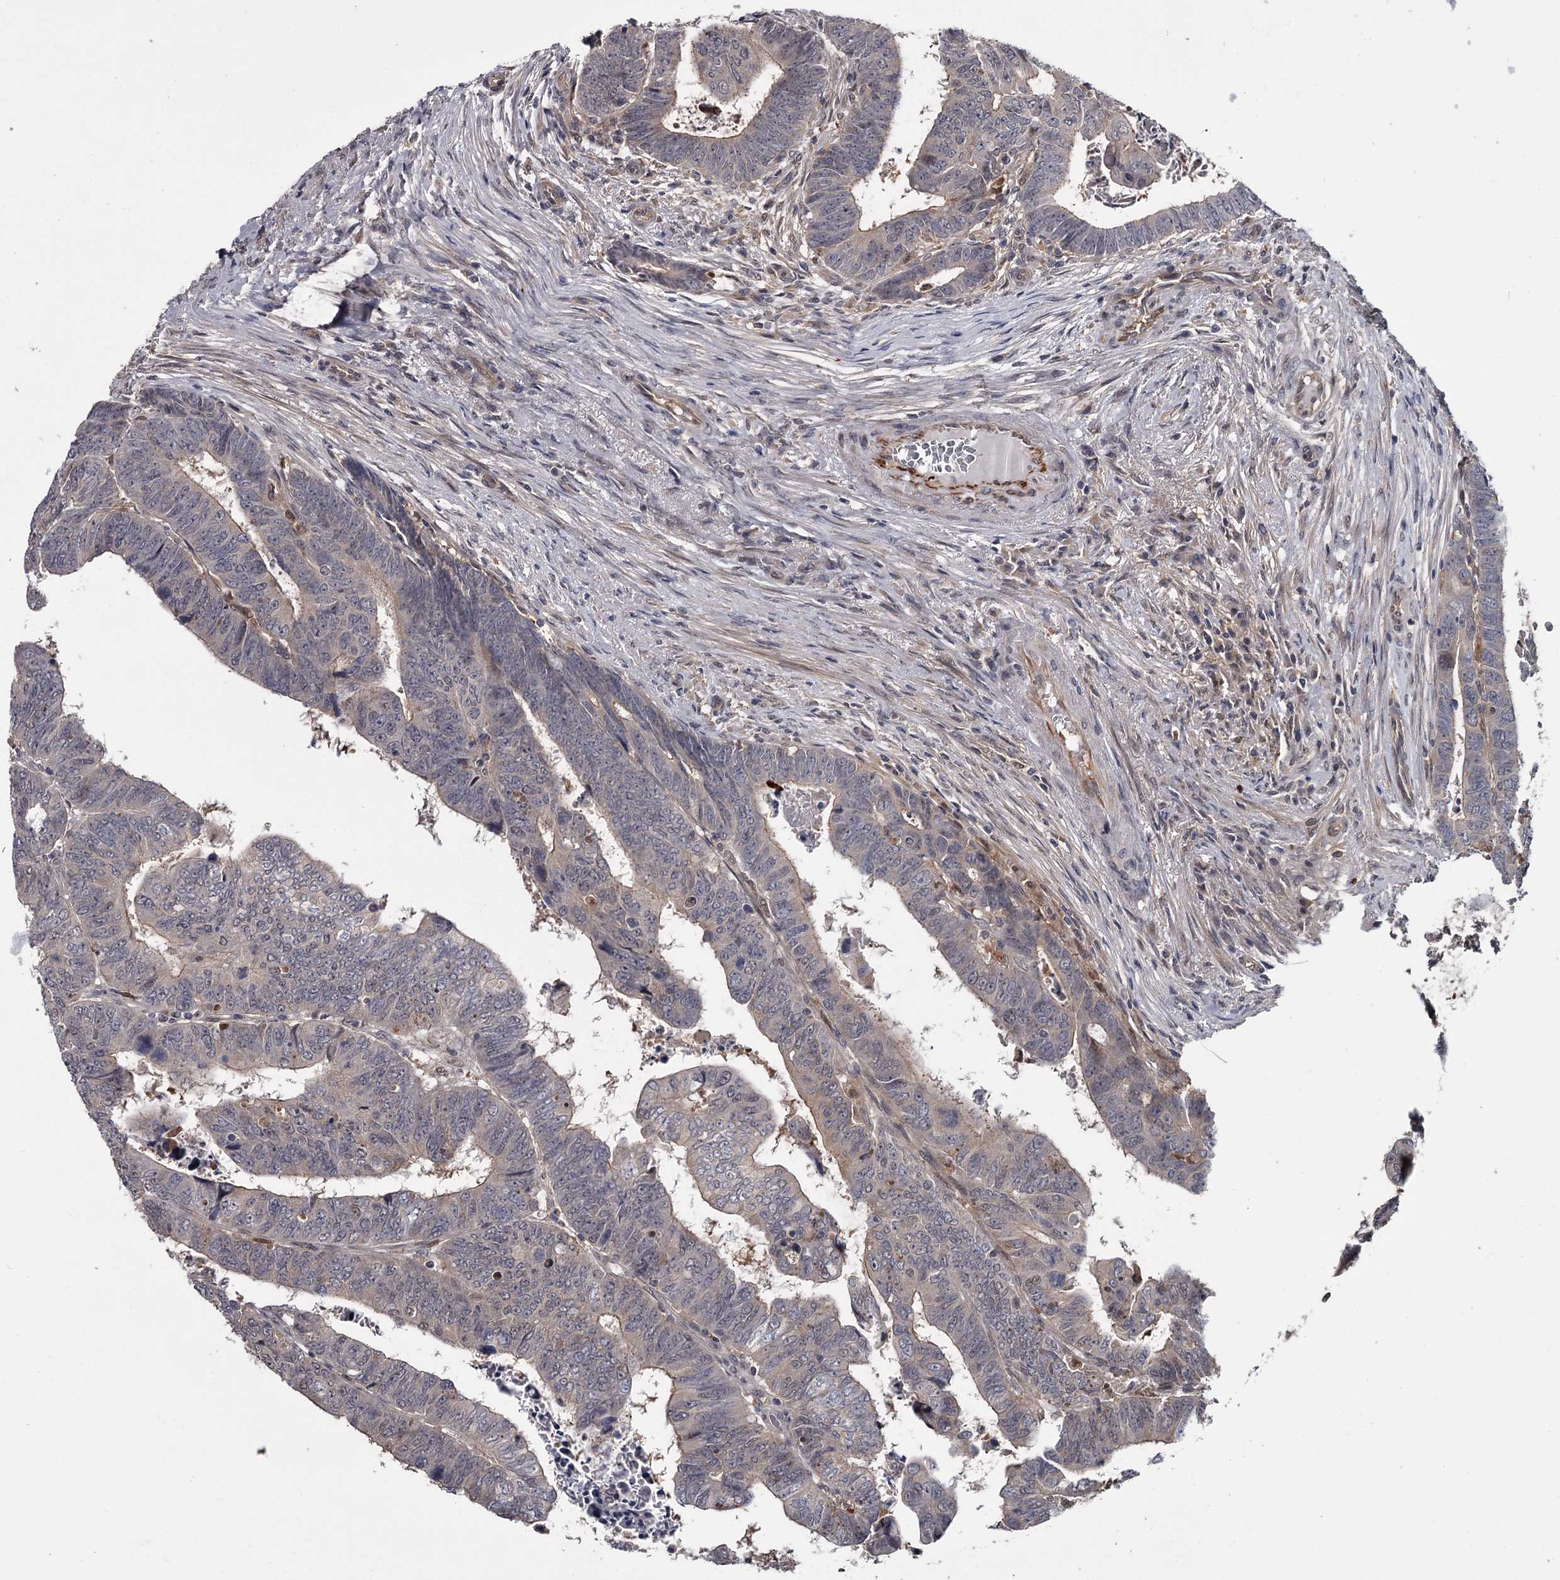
{"staining": {"intensity": "weak", "quantity": "<25%", "location": "cytoplasmic/membranous"}, "tissue": "colorectal cancer", "cell_type": "Tumor cells", "image_type": "cancer", "snomed": [{"axis": "morphology", "description": "Normal tissue, NOS"}, {"axis": "morphology", "description": "Adenocarcinoma, NOS"}, {"axis": "topography", "description": "Rectum"}], "caption": "The photomicrograph demonstrates no significant expression in tumor cells of colorectal cancer (adenocarcinoma).", "gene": "DAO", "patient": {"sex": "female", "age": 65}}